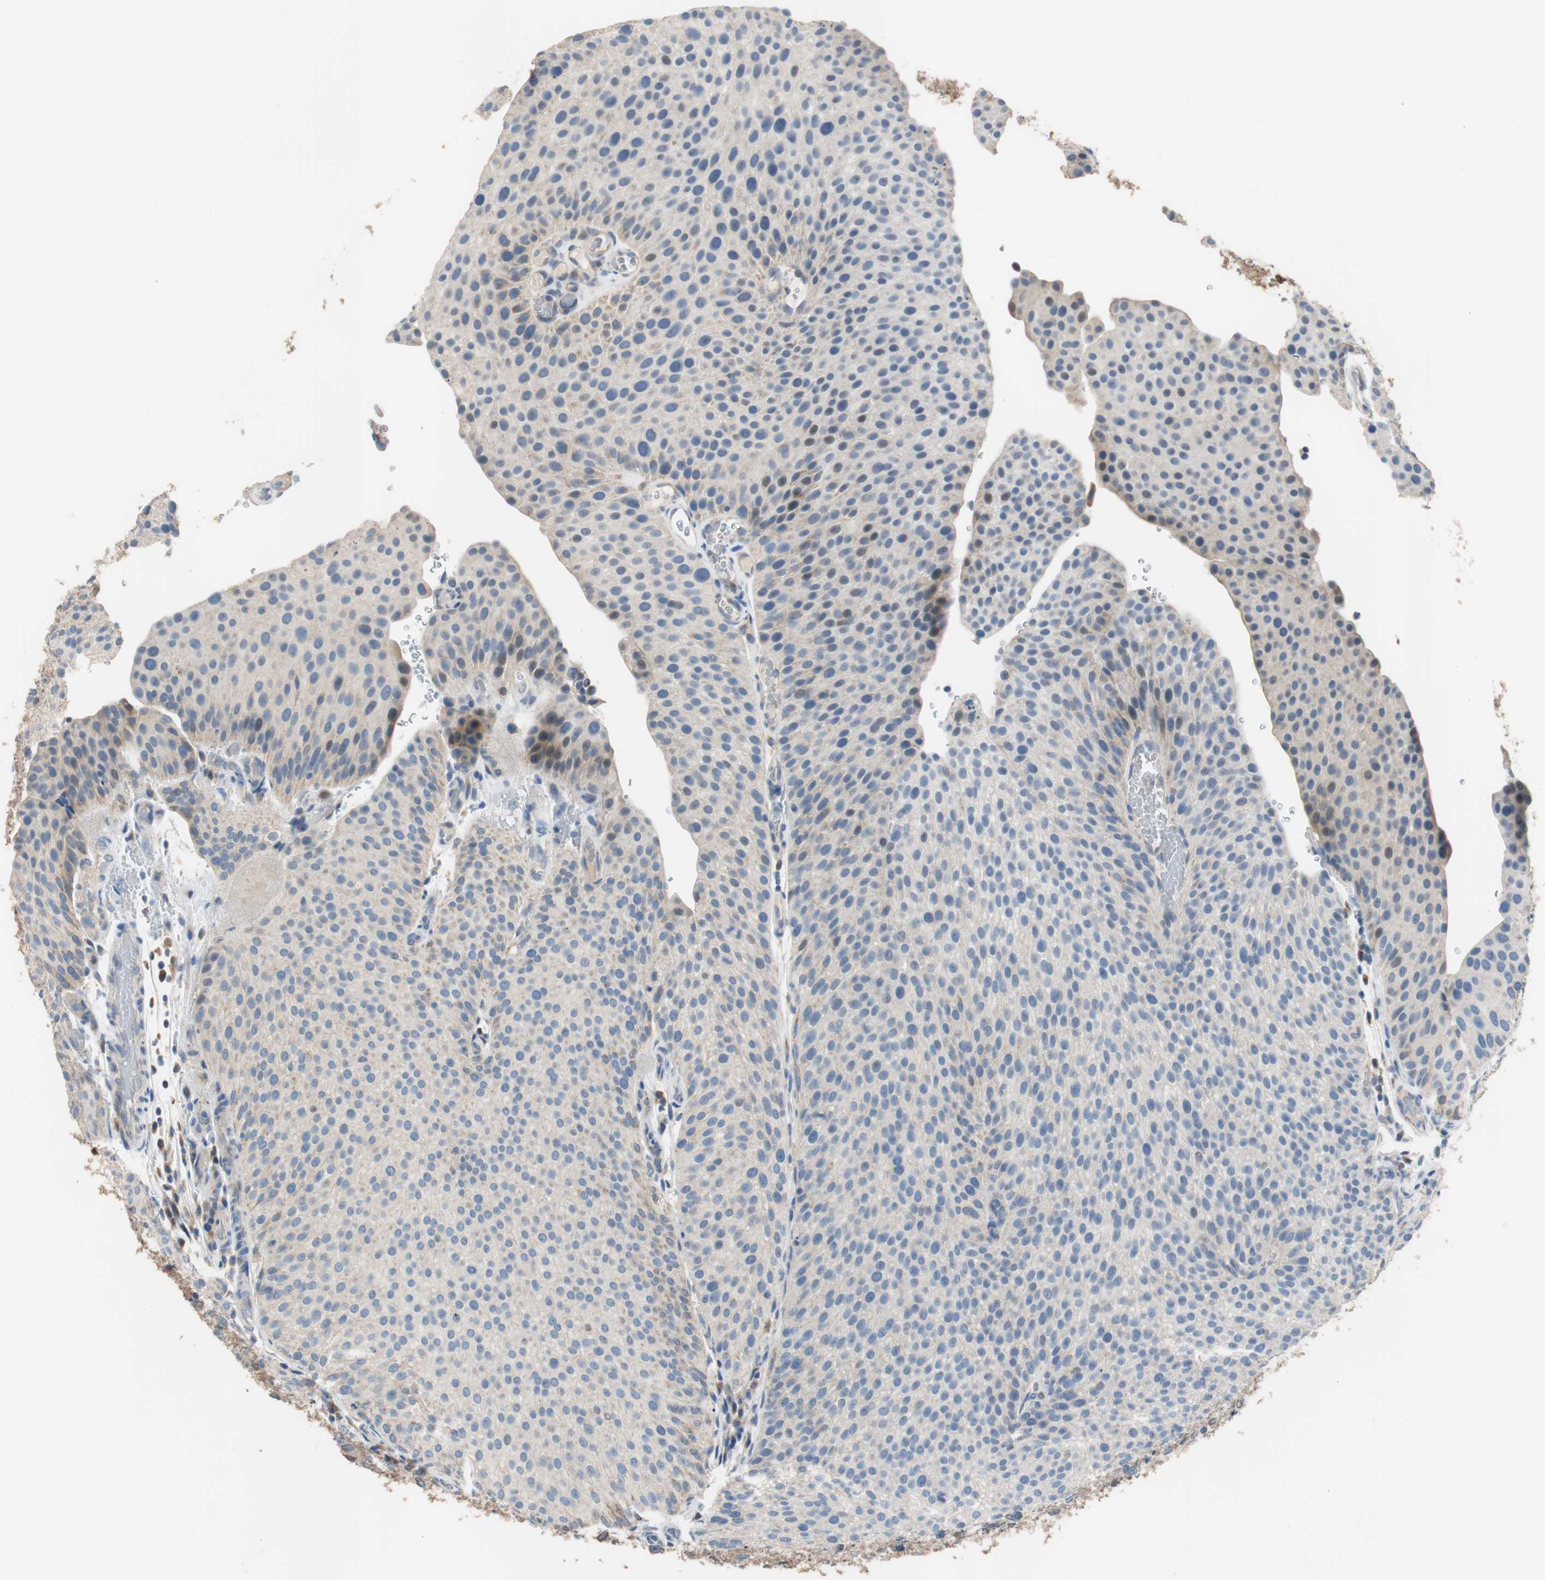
{"staining": {"intensity": "weak", "quantity": ">75%", "location": "cytoplasmic/membranous"}, "tissue": "urothelial cancer", "cell_type": "Tumor cells", "image_type": "cancer", "snomed": [{"axis": "morphology", "description": "Urothelial carcinoma, Low grade"}, {"axis": "topography", "description": "Smooth muscle"}, {"axis": "topography", "description": "Urinary bladder"}], "caption": "Urothelial cancer tissue displays weak cytoplasmic/membranous expression in approximately >75% of tumor cells The staining was performed using DAB (3,3'-diaminobenzidine), with brown indicating positive protein expression. Nuclei are stained blue with hematoxylin.", "gene": "ALDH1A2", "patient": {"sex": "male", "age": 60}}